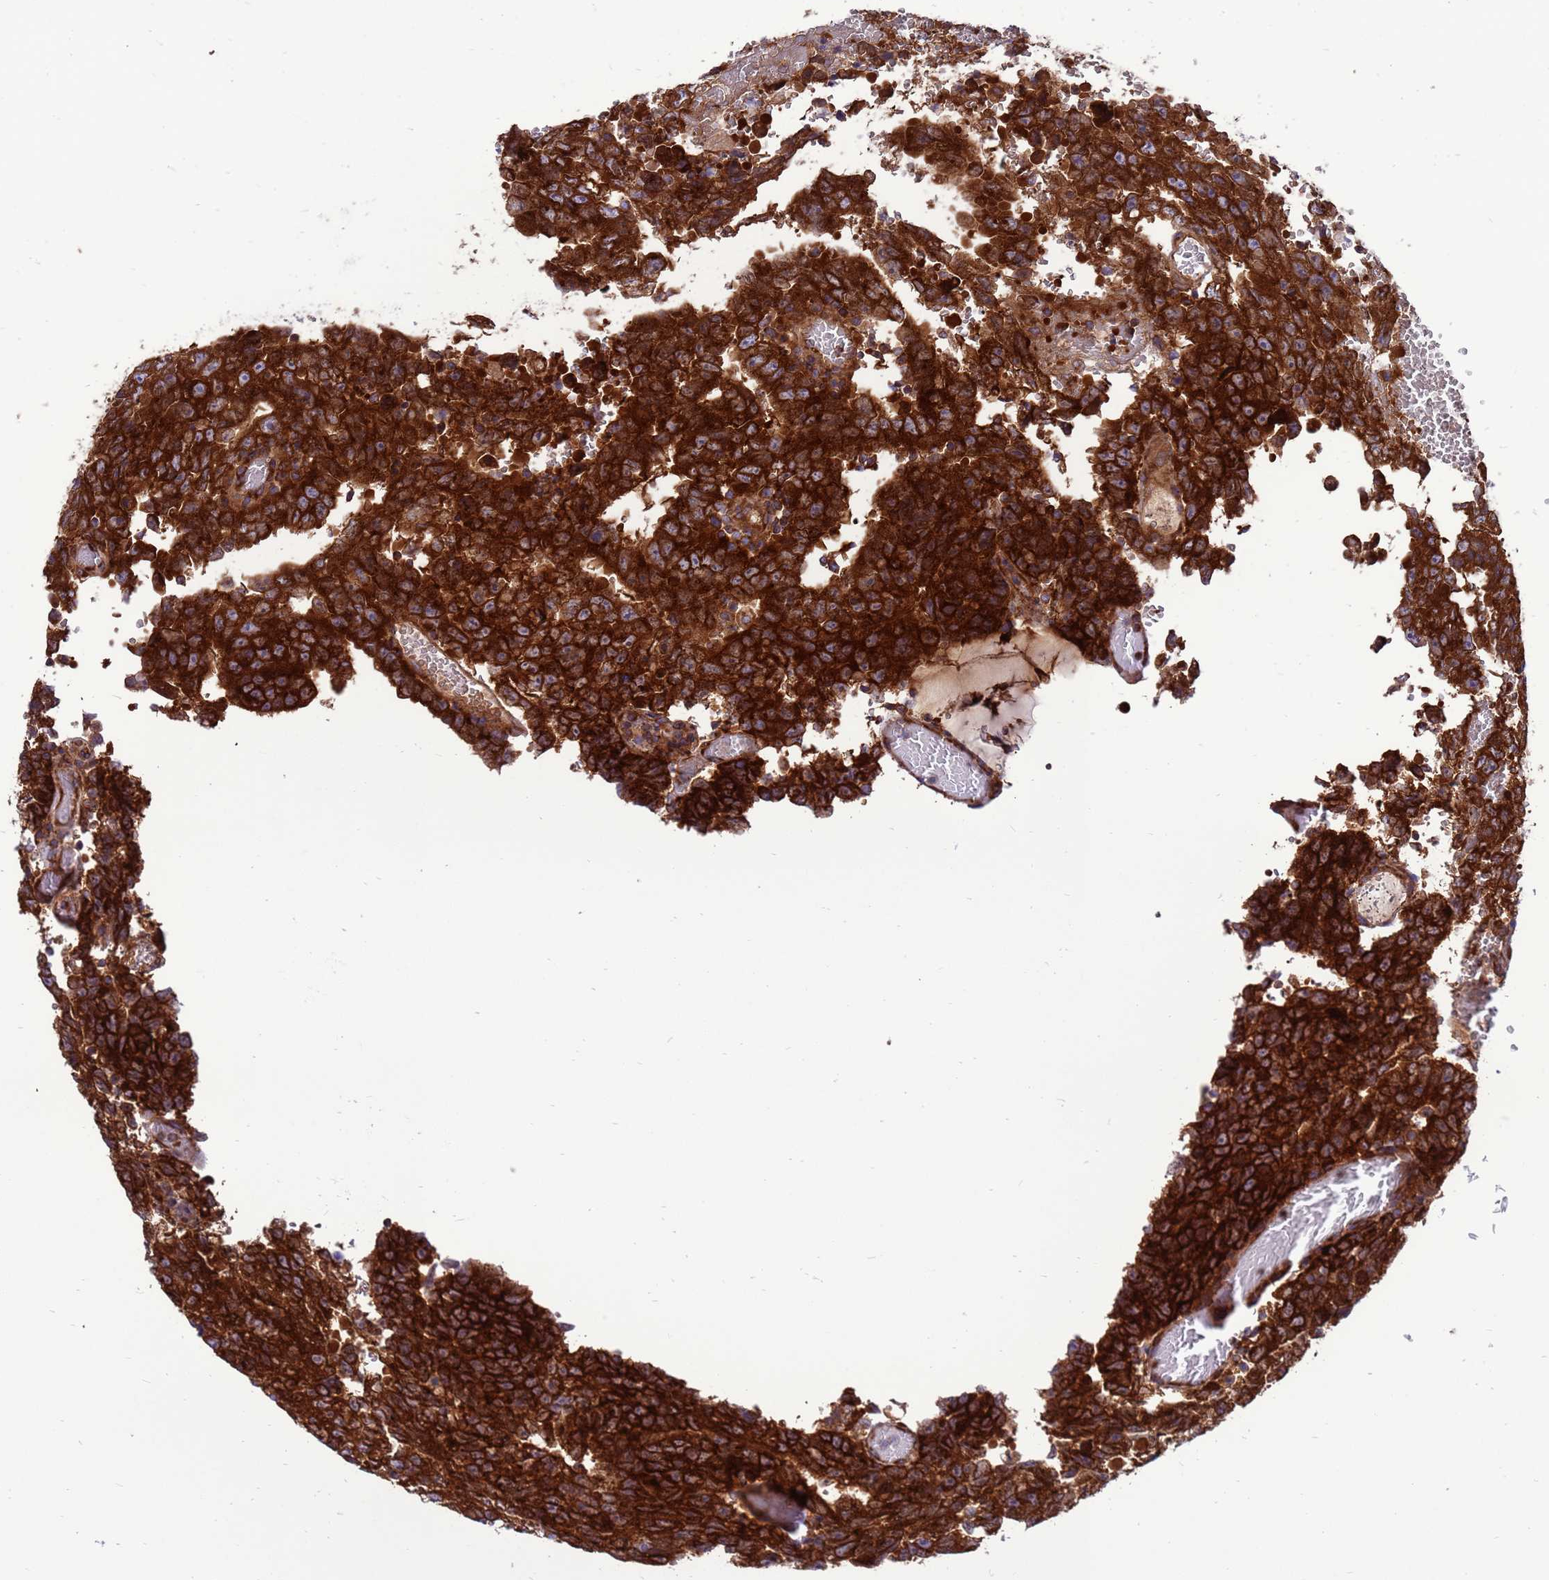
{"staining": {"intensity": "strong", "quantity": ">75%", "location": "cytoplasmic/membranous"}, "tissue": "testis cancer", "cell_type": "Tumor cells", "image_type": "cancer", "snomed": [{"axis": "morphology", "description": "Carcinoma, Embryonal, NOS"}, {"axis": "topography", "description": "Testis"}], "caption": "IHC staining of testis cancer, which exhibits high levels of strong cytoplasmic/membranous expression in about >75% of tumor cells indicating strong cytoplasmic/membranous protein expression. The staining was performed using DAB (3,3'-diaminobenzidine) (brown) for protein detection and nuclei were counterstained in hematoxylin (blue).", "gene": "ZC3HAV1", "patient": {"sex": "male", "age": 26}}